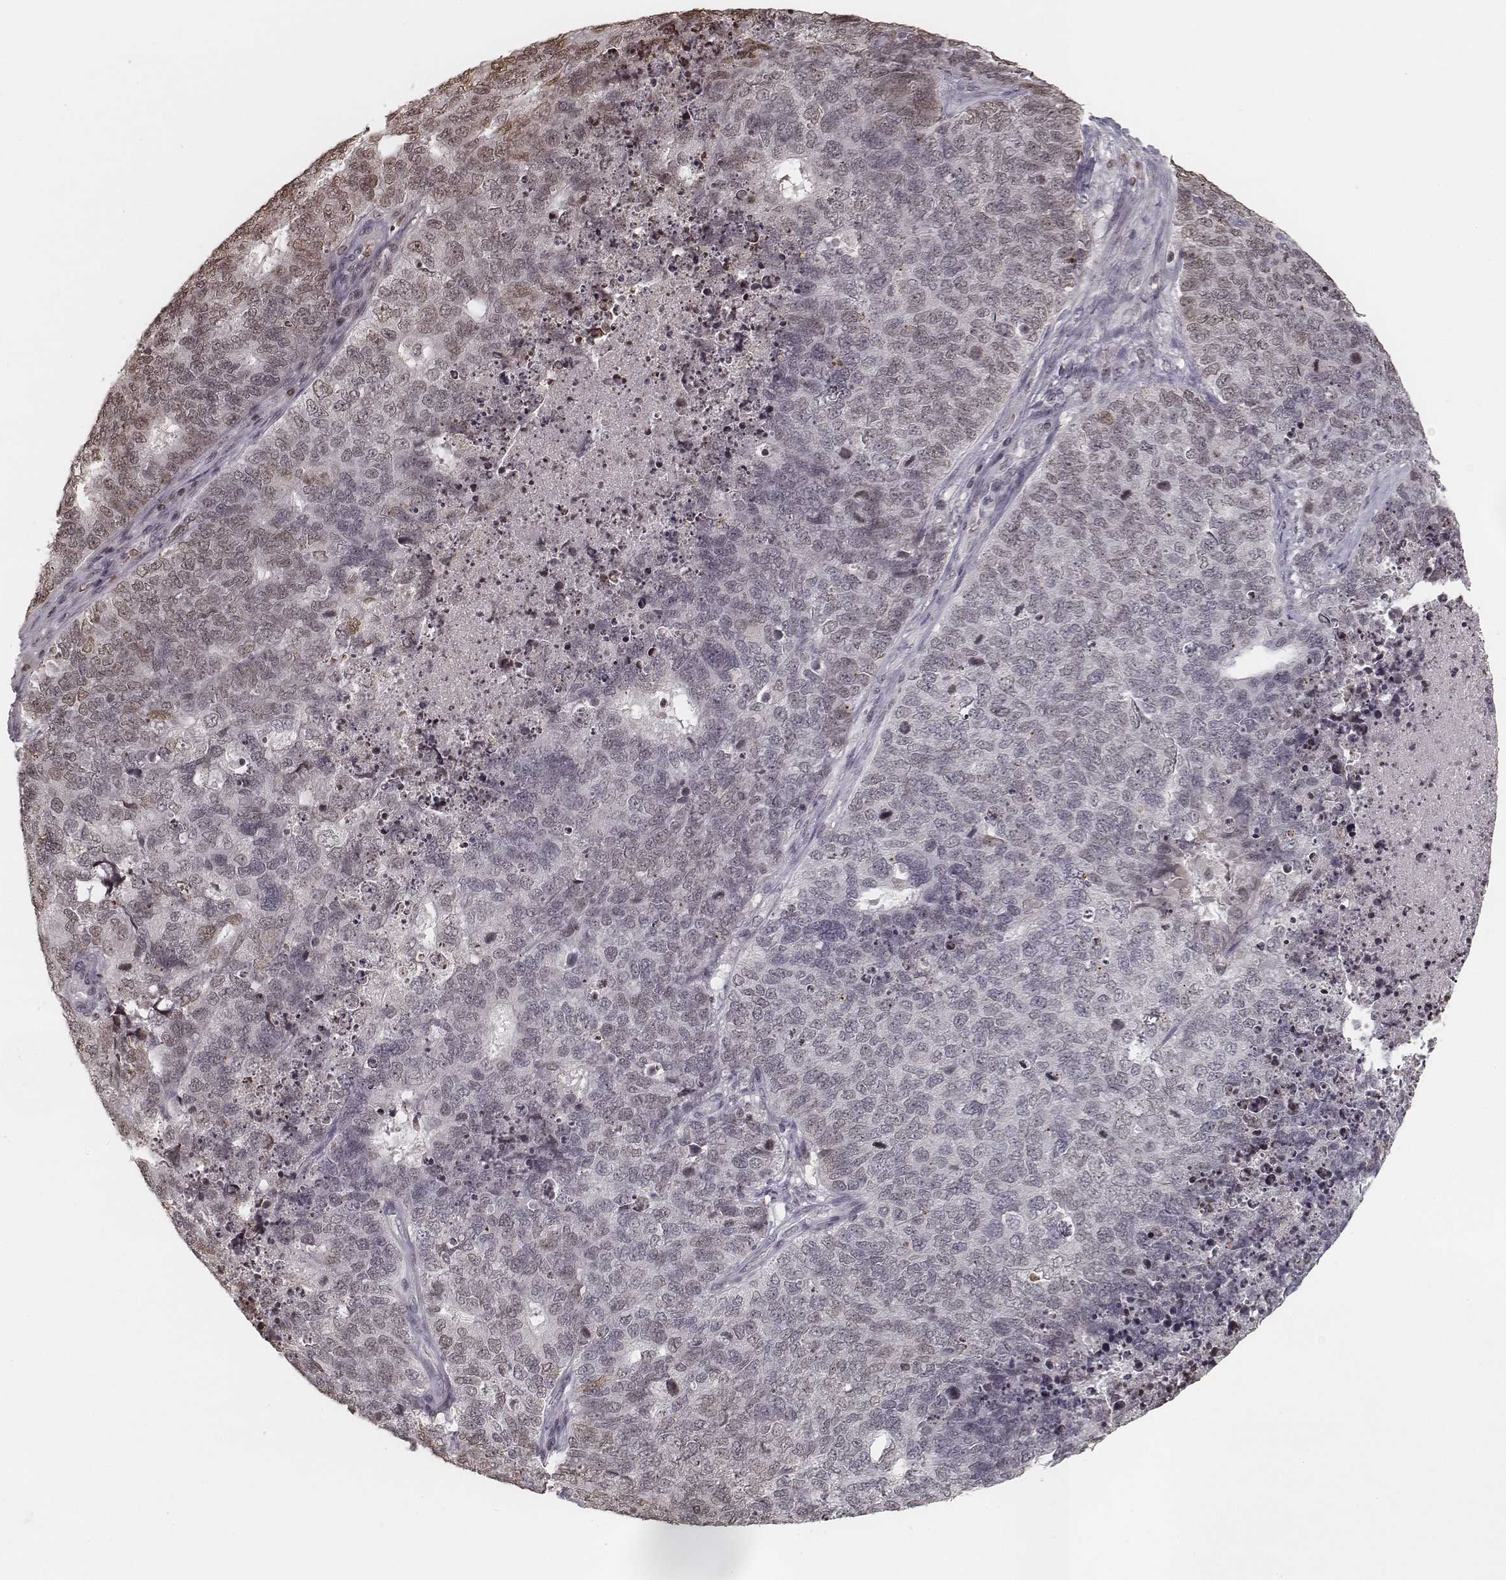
{"staining": {"intensity": "weak", "quantity": "<25%", "location": "nuclear"}, "tissue": "cervical cancer", "cell_type": "Tumor cells", "image_type": "cancer", "snomed": [{"axis": "morphology", "description": "Squamous cell carcinoma, NOS"}, {"axis": "topography", "description": "Cervix"}], "caption": "DAB immunohistochemical staining of human squamous cell carcinoma (cervical) shows no significant positivity in tumor cells. (DAB immunohistochemistry visualized using brightfield microscopy, high magnification).", "gene": "HMGA2", "patient": {"sex": "female", "age": 63}}